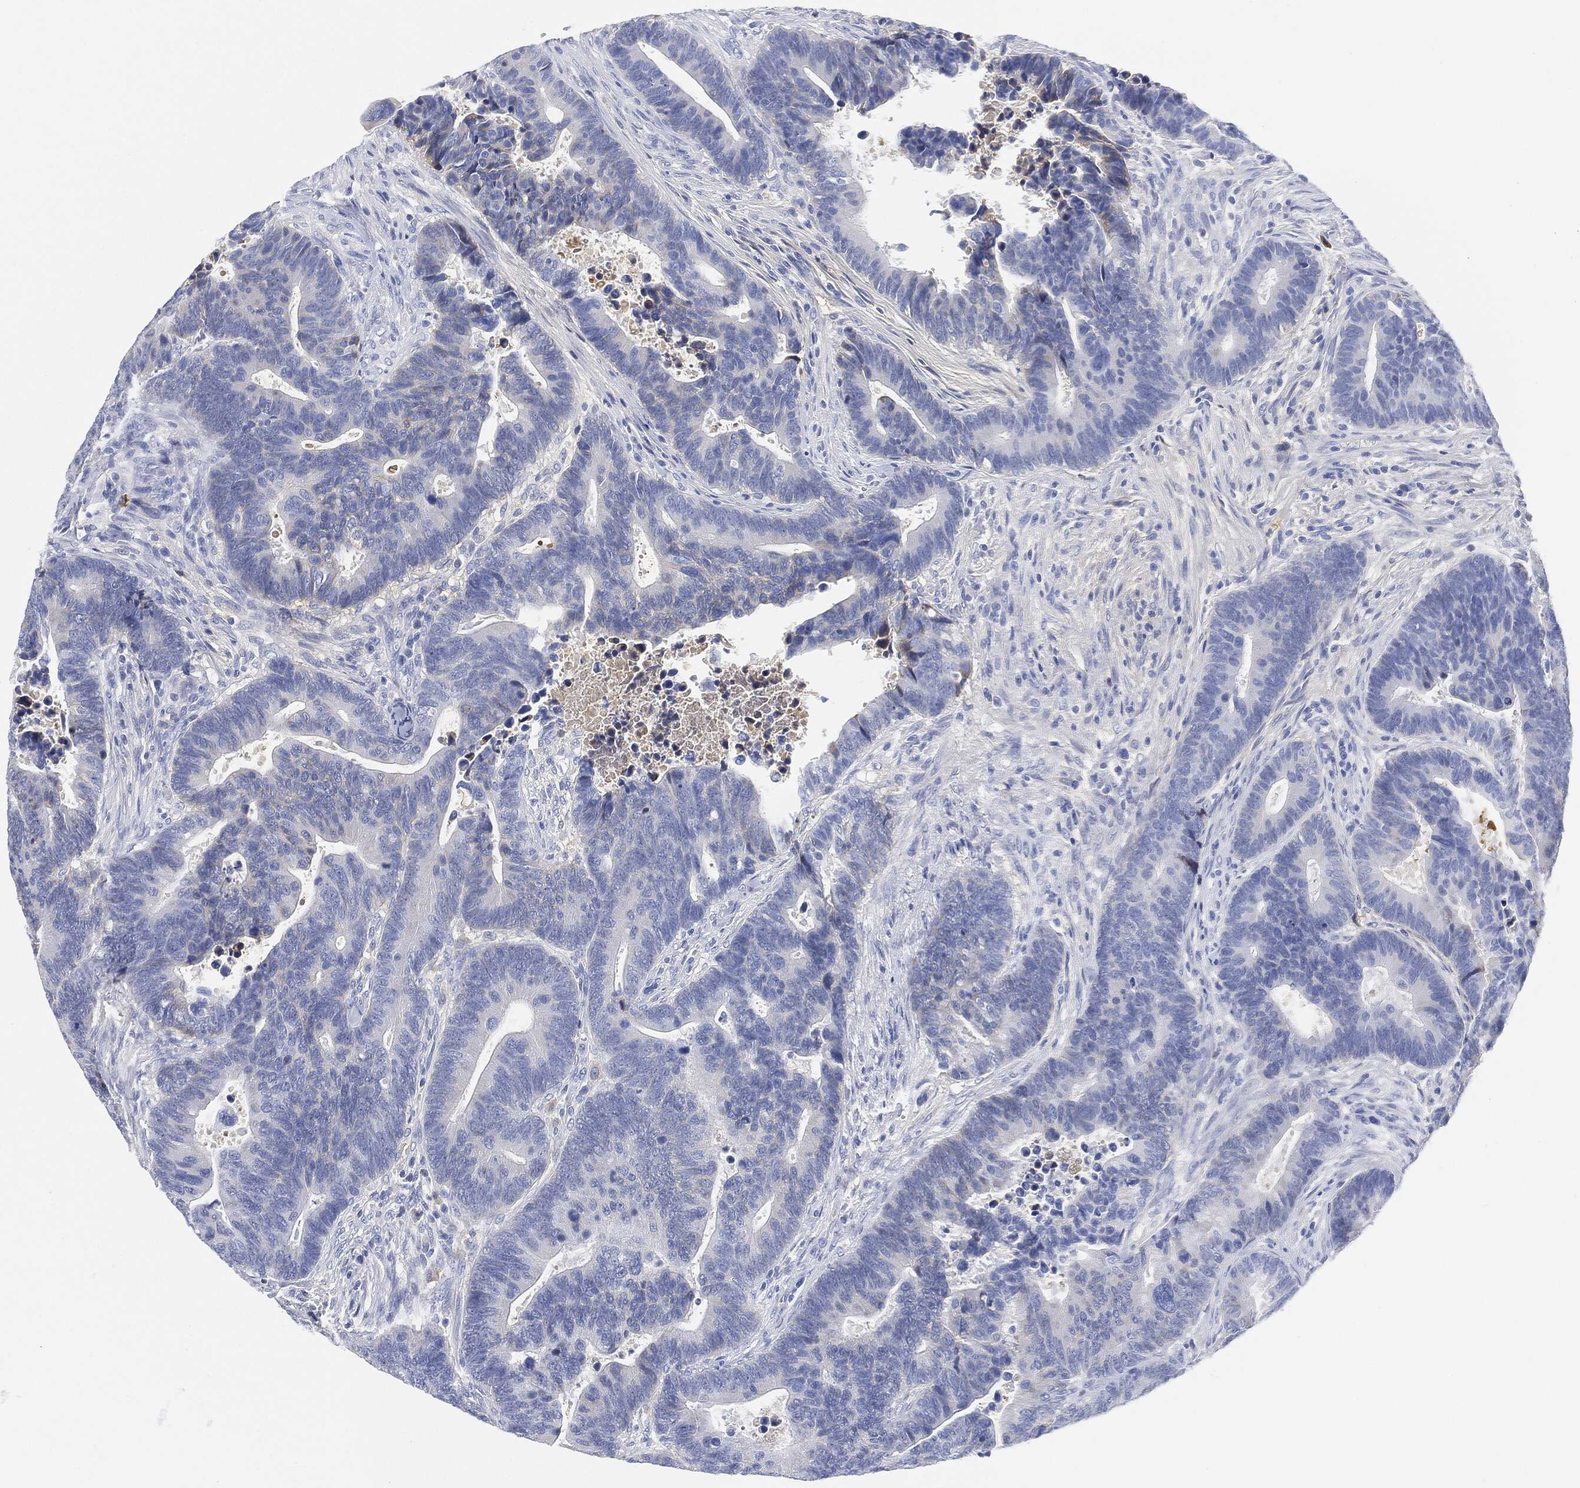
{"staining": {"intensity": "negative", "quantity": "none", "location": "none"}, "tissue": "colorectal cancer", "cell_type": "Tumor cells", "image_type": "cancer", "snomed": [{"axis": "morphology", "description": "Adenocarcinoma, NOS"}, {"axis": "topography", "description": "Colon"}], "caption": "Immunohistochemical staining of colorectal adenocarcinoma displays no significant expression in tumor cells.", "gene": "IGLV6-57", "patient": {"sex": "male", "age": 75}}